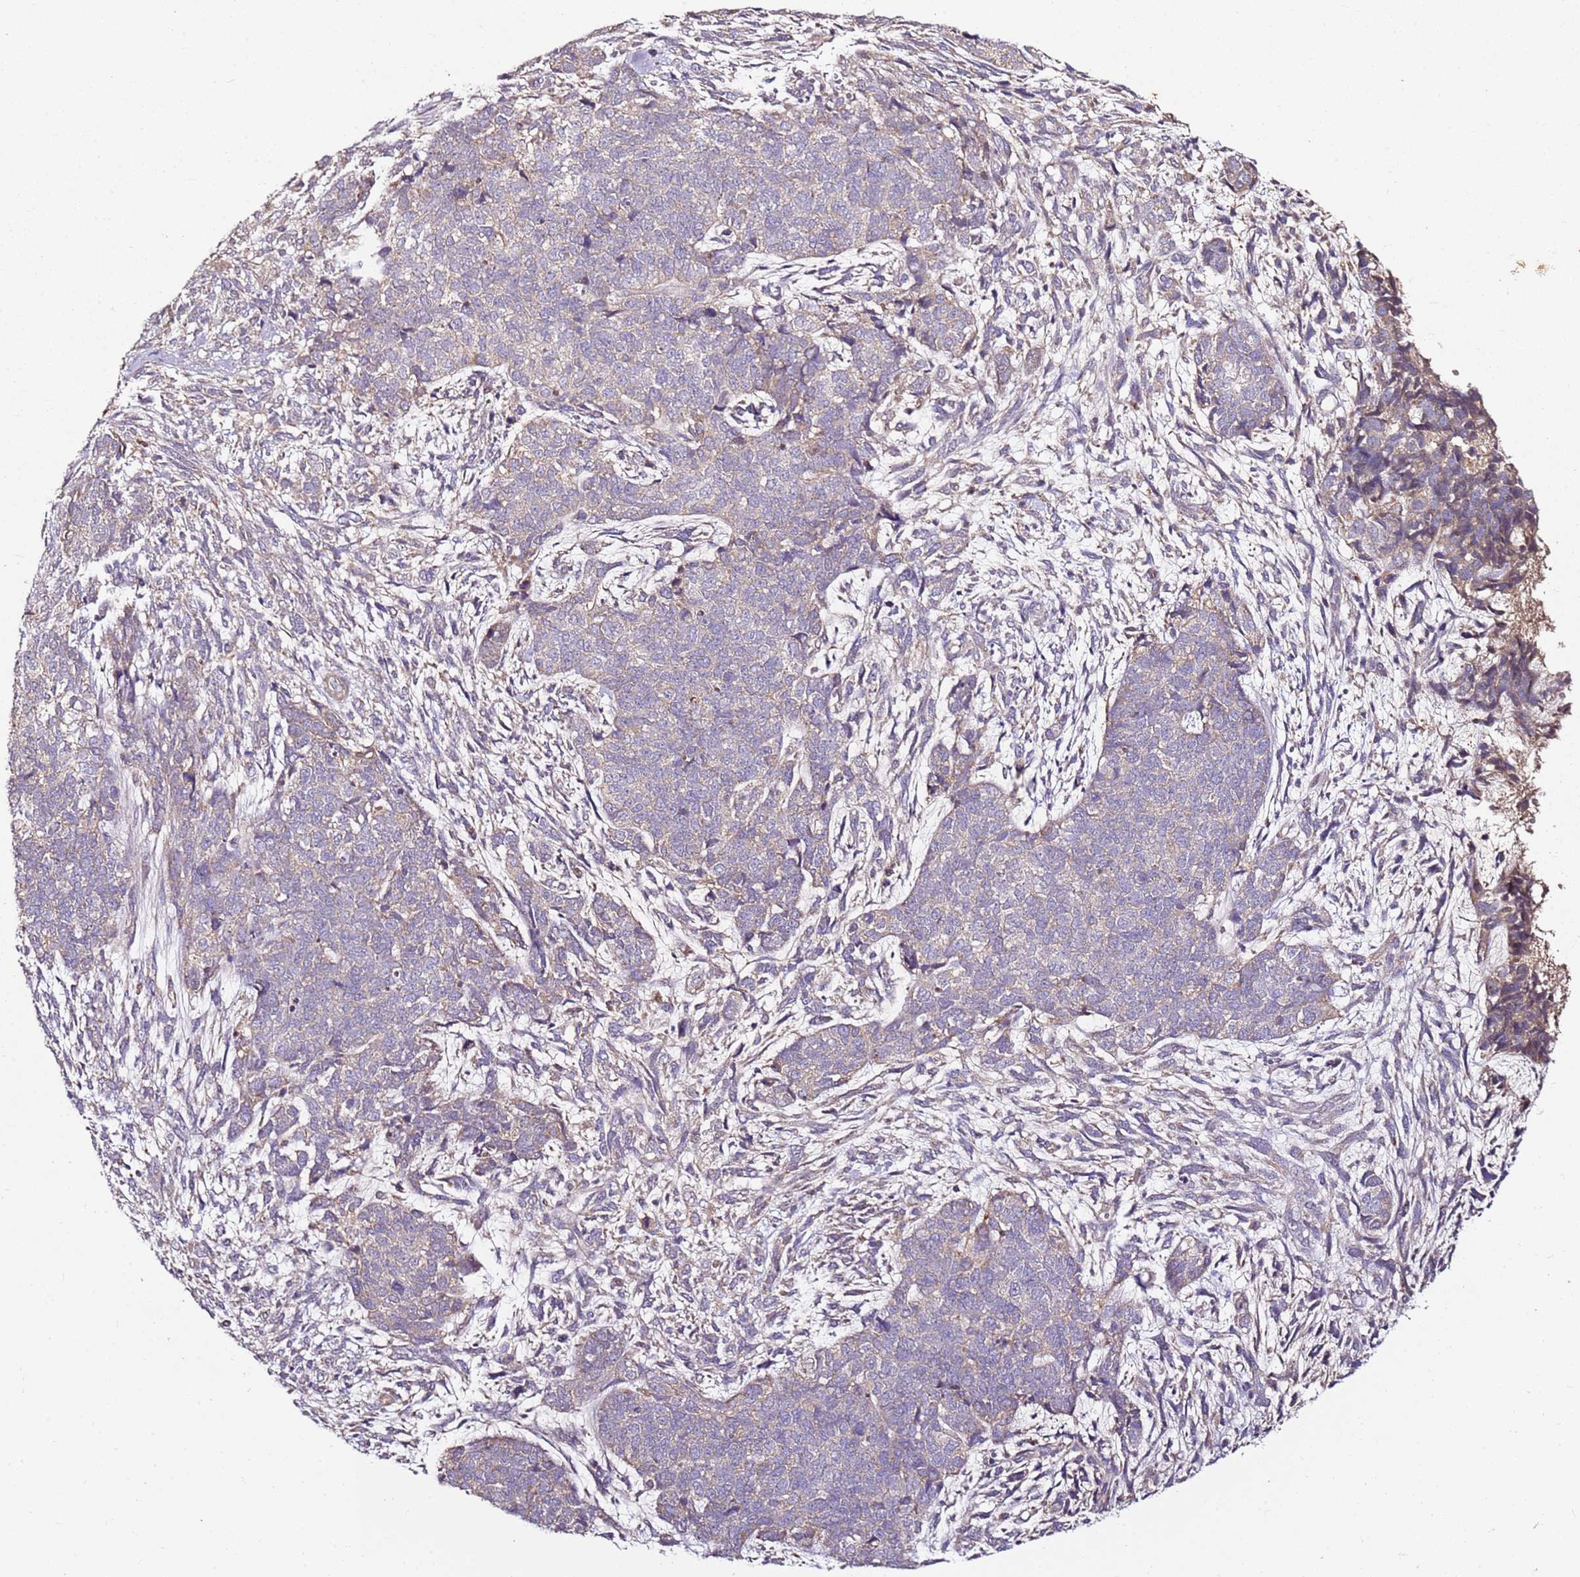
{"staining": {"intensity": "negative", "quantity": "none", "location": "none"}, "tissue": "cervical cancer", "cell_type": "Tumor cells", "image_type": "cancer", "snomed": [{"axis": "morphology", "description": "Squamous cell carcinoma, NOS"}, {"axis": "topography", "description": "Cervix"}], "caption": "High magnification brightfield microscopy of cervical cancer stained with DAB (3,3'-diaminobenzidine) (brown) and counterstained with hematoxylin (blue): tumor cells show no significant staining. (DAB immunohistochemistry visualized using brightfield microscopy, high magnification).", "gene": "KRTAP21-3", "patient": {"sex": "female", "age": 63}}